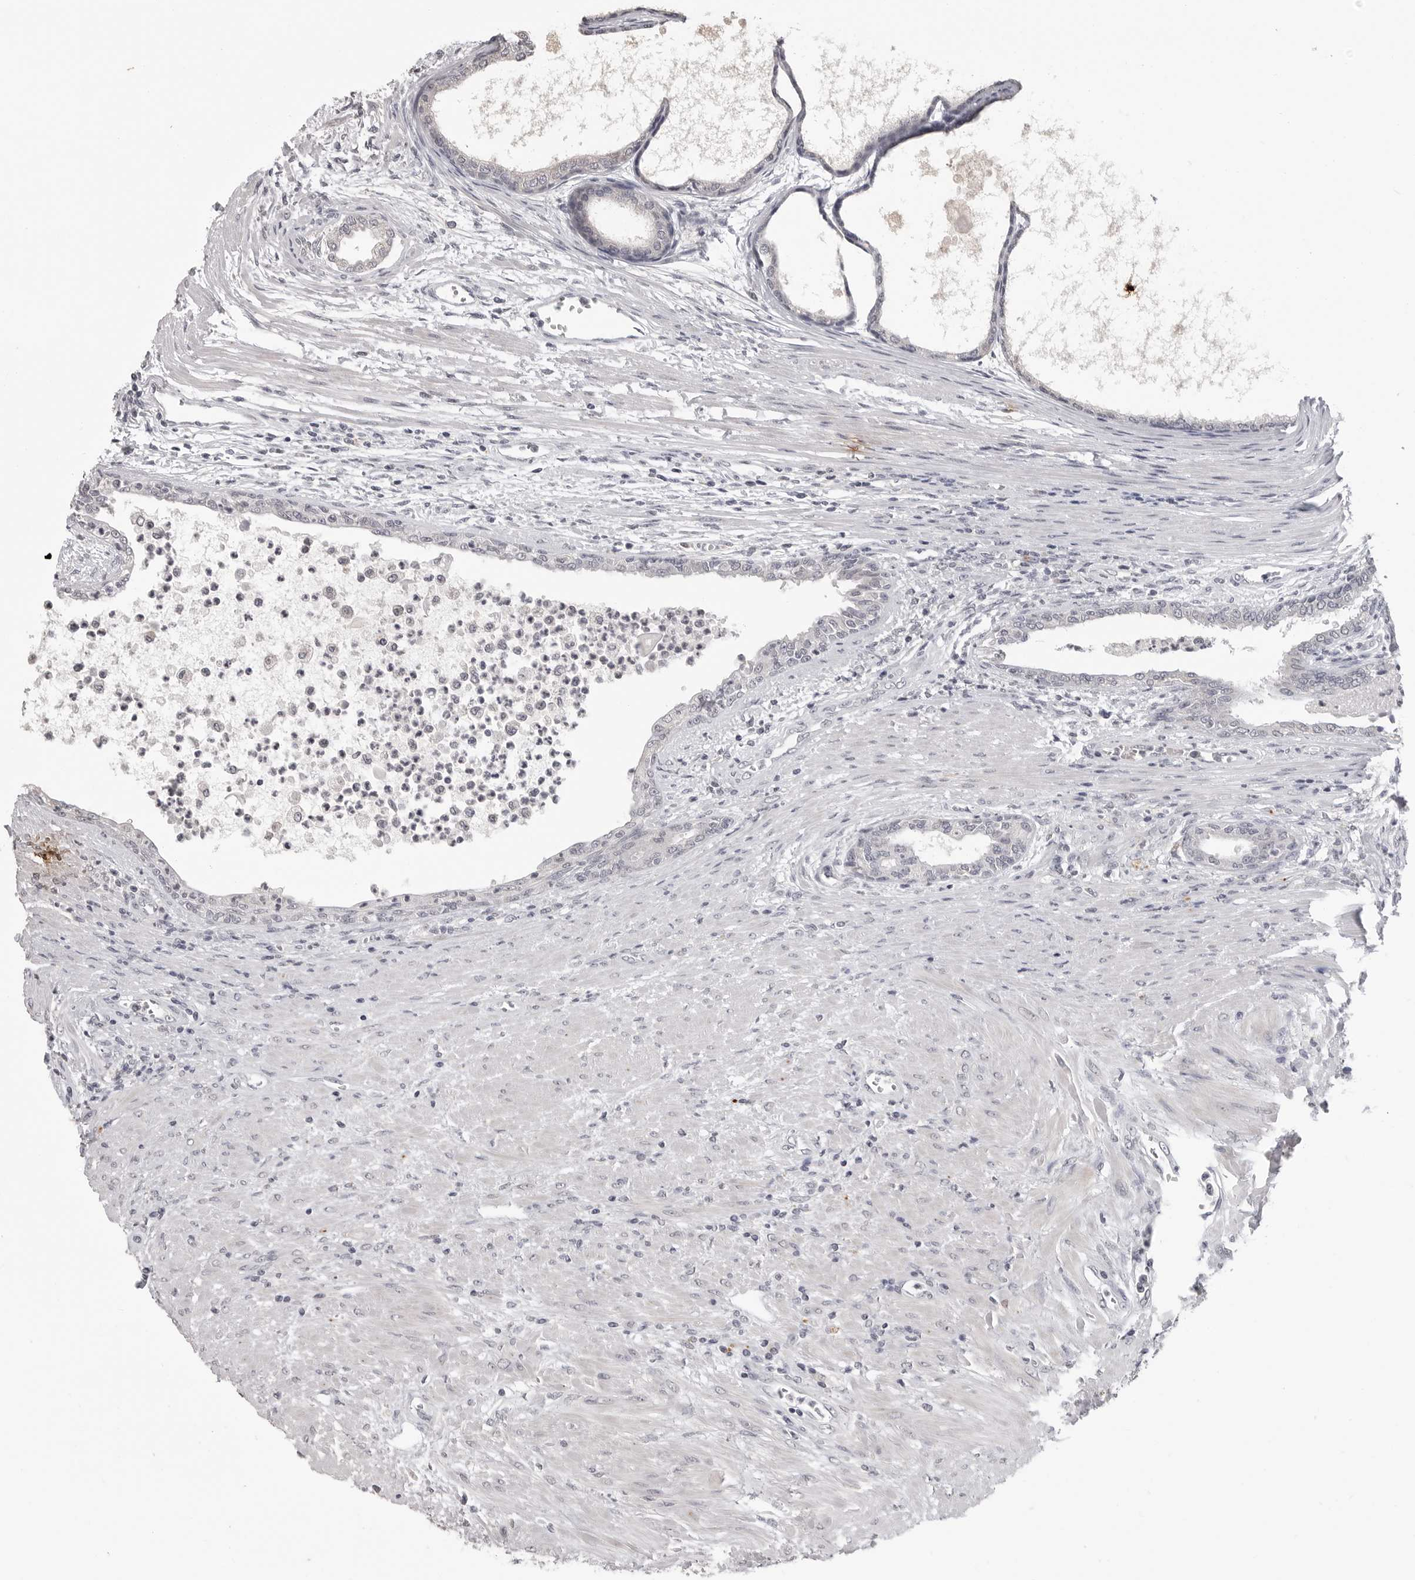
{"staining": {"intensity": "negative", "quantity": "none", "location": "none"}, "tissue": "prostate cancer", "cell_type": "Tumor cells", "image_type": "cancer", "snomed": [{"axis": "morphology", "description": "Normal tissue, NOS"}, {"axis": "morphology", "description": "Adenocarcinoma, Low grade"}, {"axis": "topography", "description": "Prostate"}, {"axis": "topography", "description": "Peripheral nerve tissue"}], "caption": "Tumor cells show no significant protein positivity in prostate cancer (low-grade adenocarcinoma).", "gene": "PRSS1", "patient": {"sex": "male", "age": 71}}